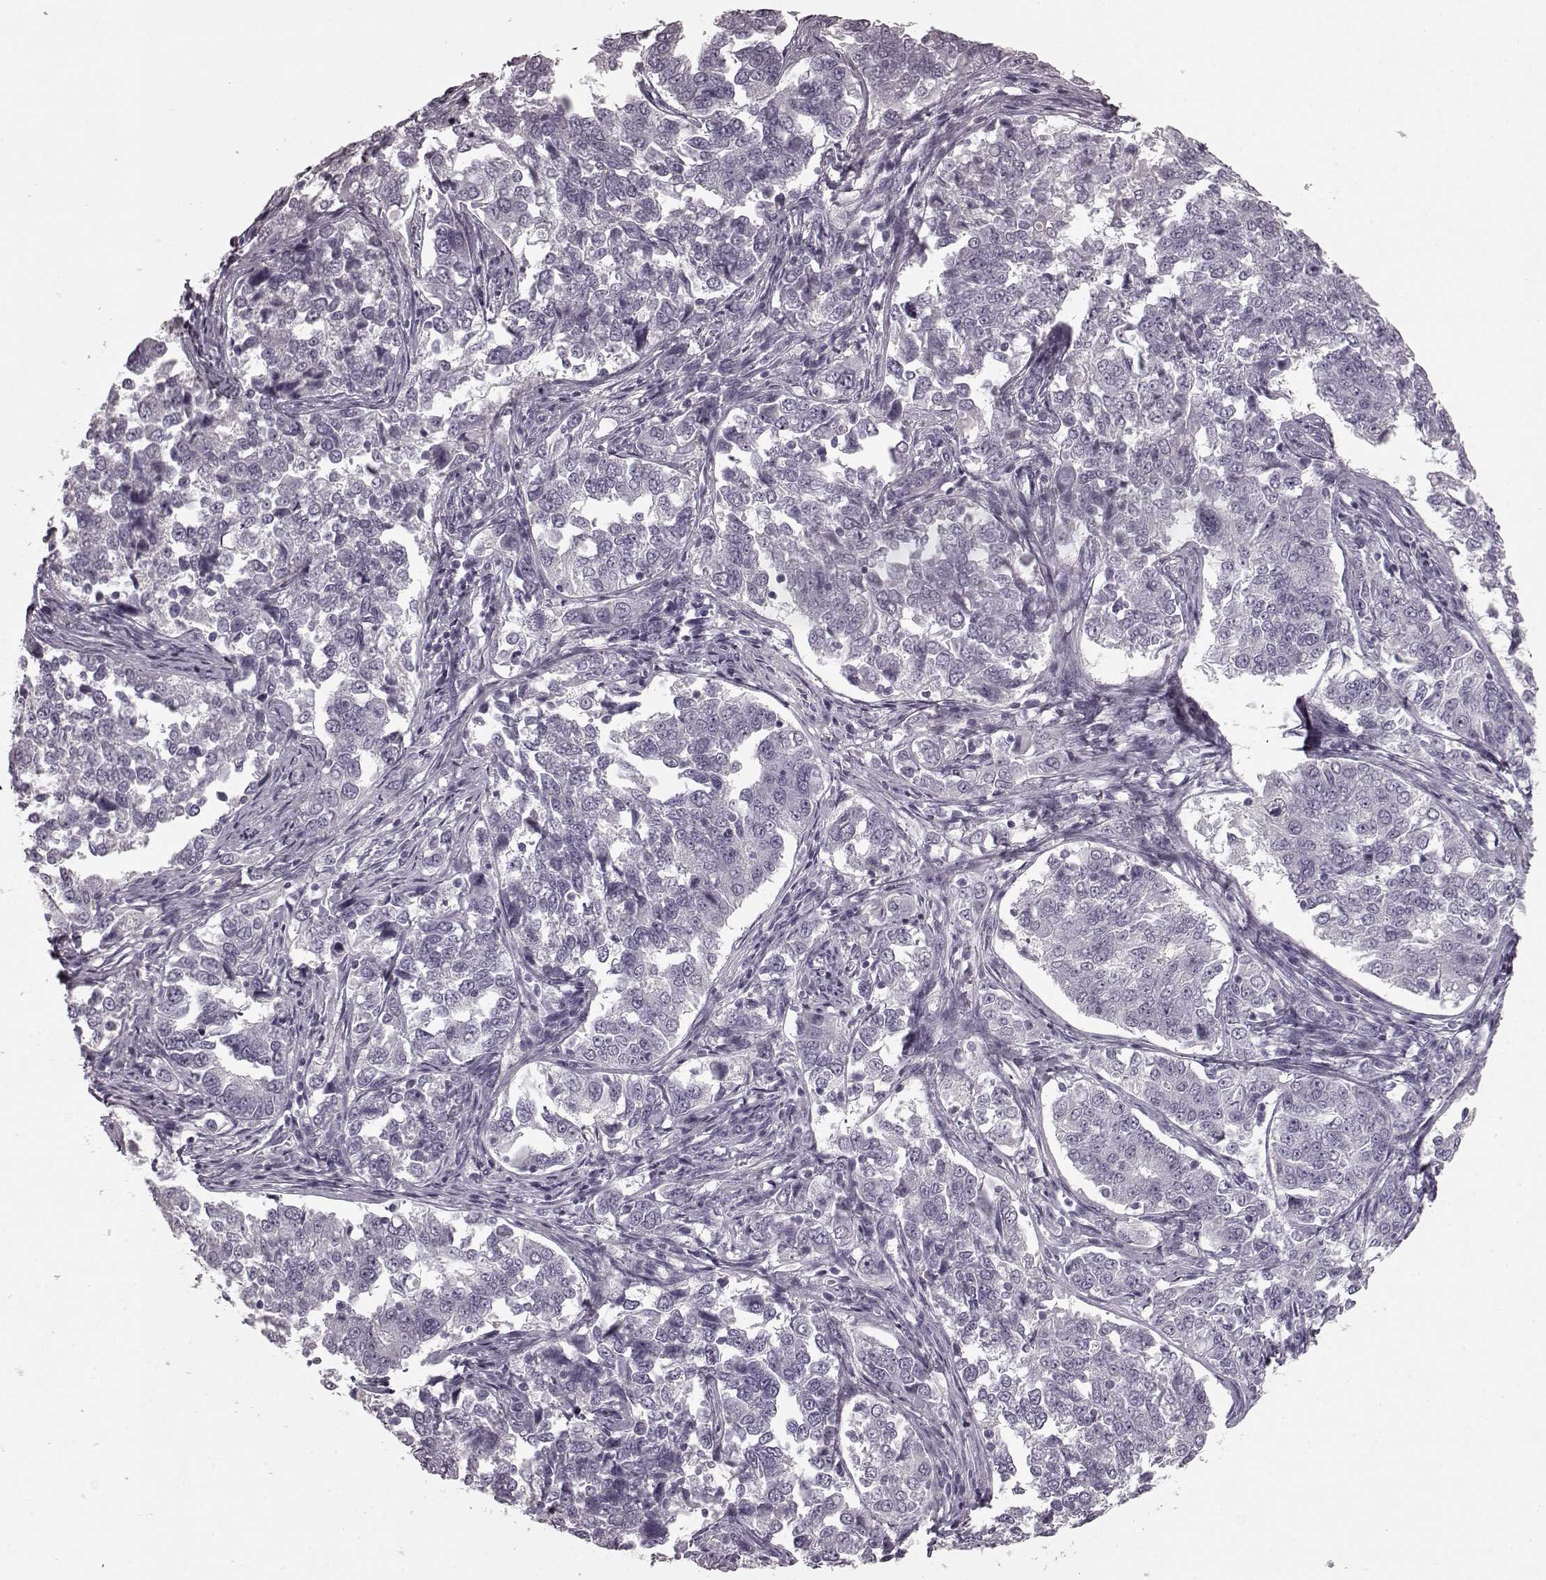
{"staining": {"intensity": "negative", "quantity": "none", "location": "none"}, "tissue": "endometrial cancer", "cell_type": "Tumor cells", "image_type": "cancer", "snomed": [{"axis": "morphology", "description": "Adenocarcinoma, NOS"}, {"axis": "topography", "description": "Endometrium"}], "caption": "Tumor cells show no significant positivity in endometrial cancer. (DAB (3,3'-diaminobenzidine) immunohistochemistry (IHC), high magnification).", "gene": "CST7", "patient": {"sex": "female", "age": 43}}